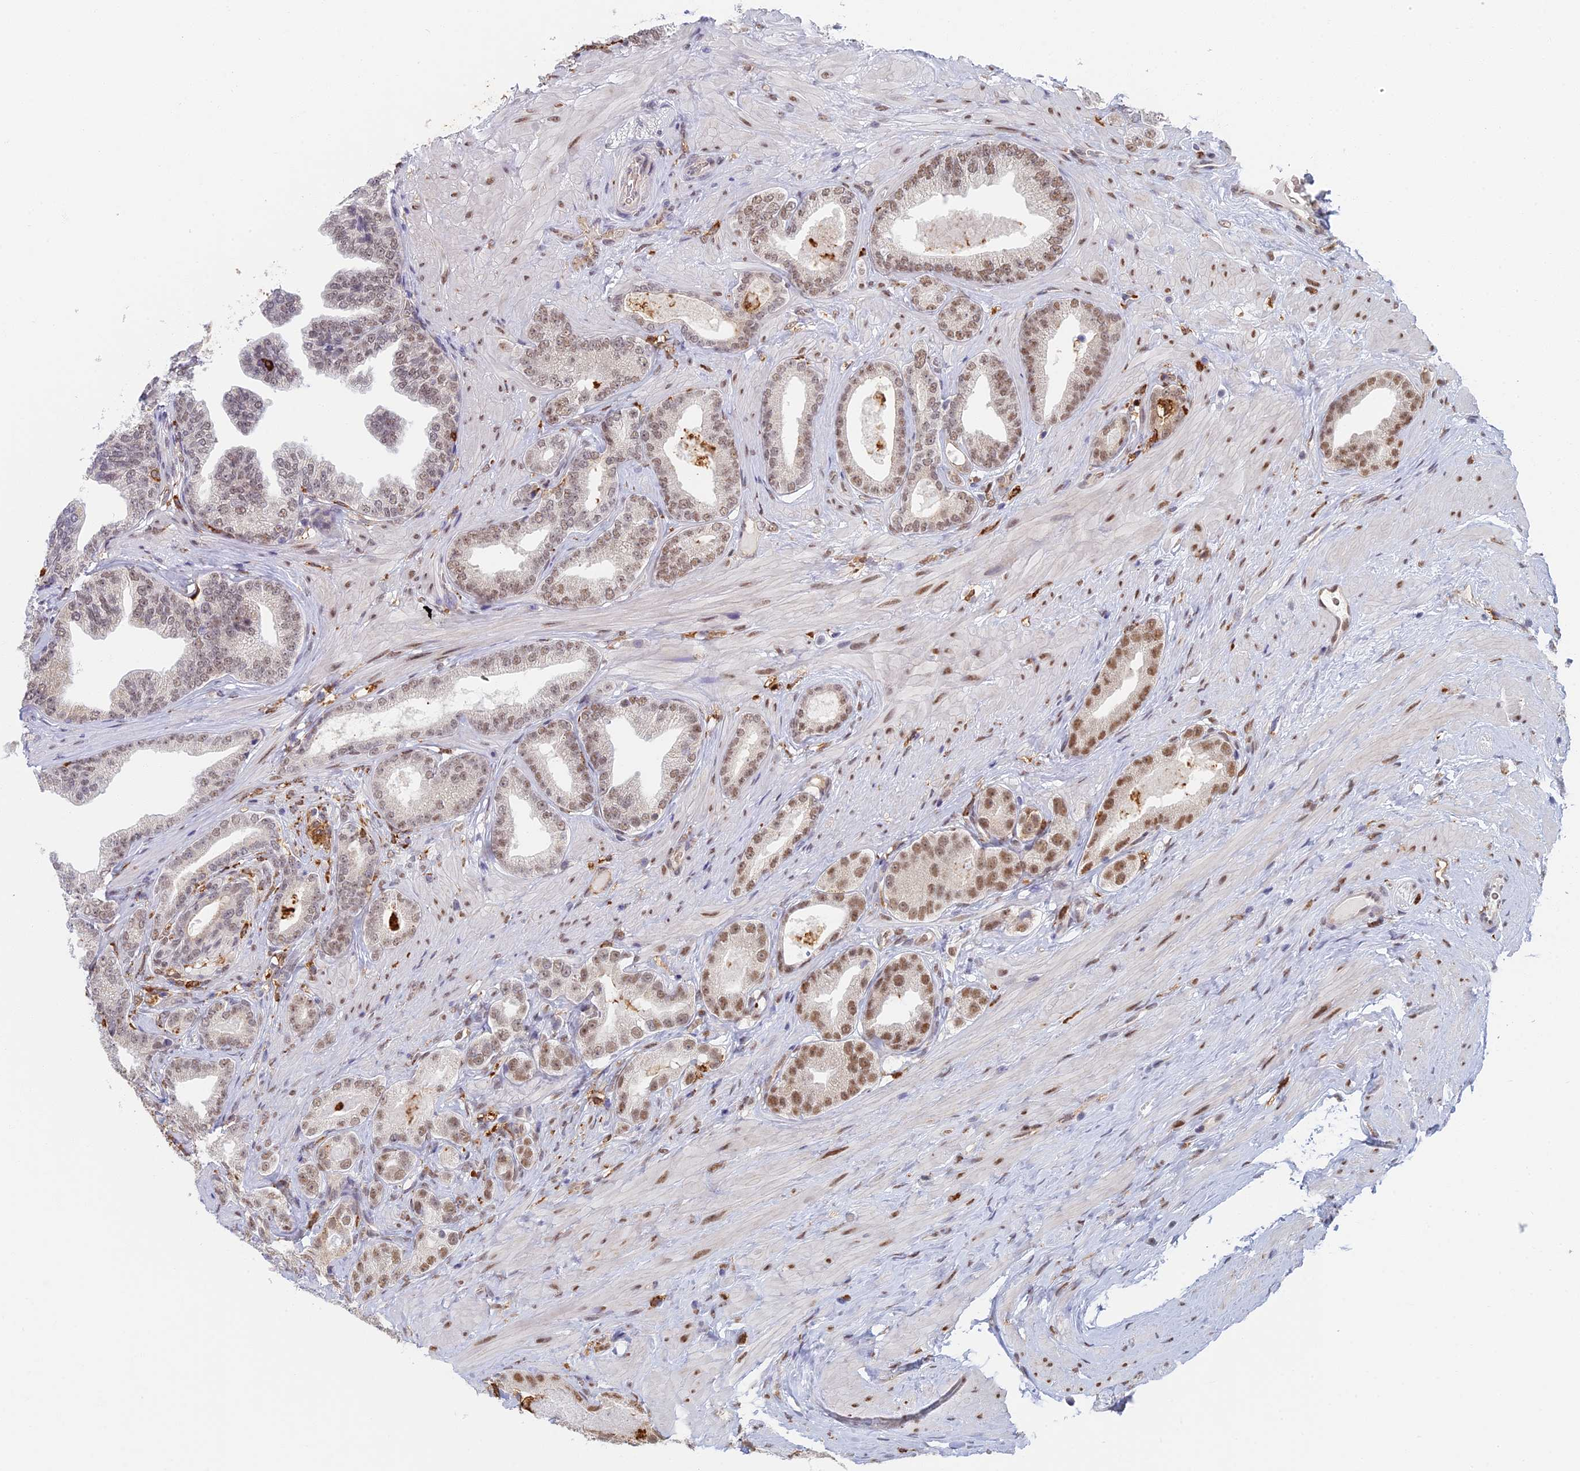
{"staining": {"intensity": "moderate", "quantity": "25%-75%", "location": "nuclear"}, "tissue": "prostate cancer", "cell_type": "Tumor cells", "image_type": "cancer", "snomed": [{"axis": "morphology", "description": "Adenocarcinoma, Low grade"}, {"axis": "topography", "description": "Prostate"}], "caption": "A high-resolution micrograph shows immunohistochemistry staining of adenocarcinoma (low-grade) (prostate), which demonstrates moderate nuclear staining in about 25%-75% of tumor cells.", "gene": "GPATCH1", "patient": {"sex": "male", "age": 63}}